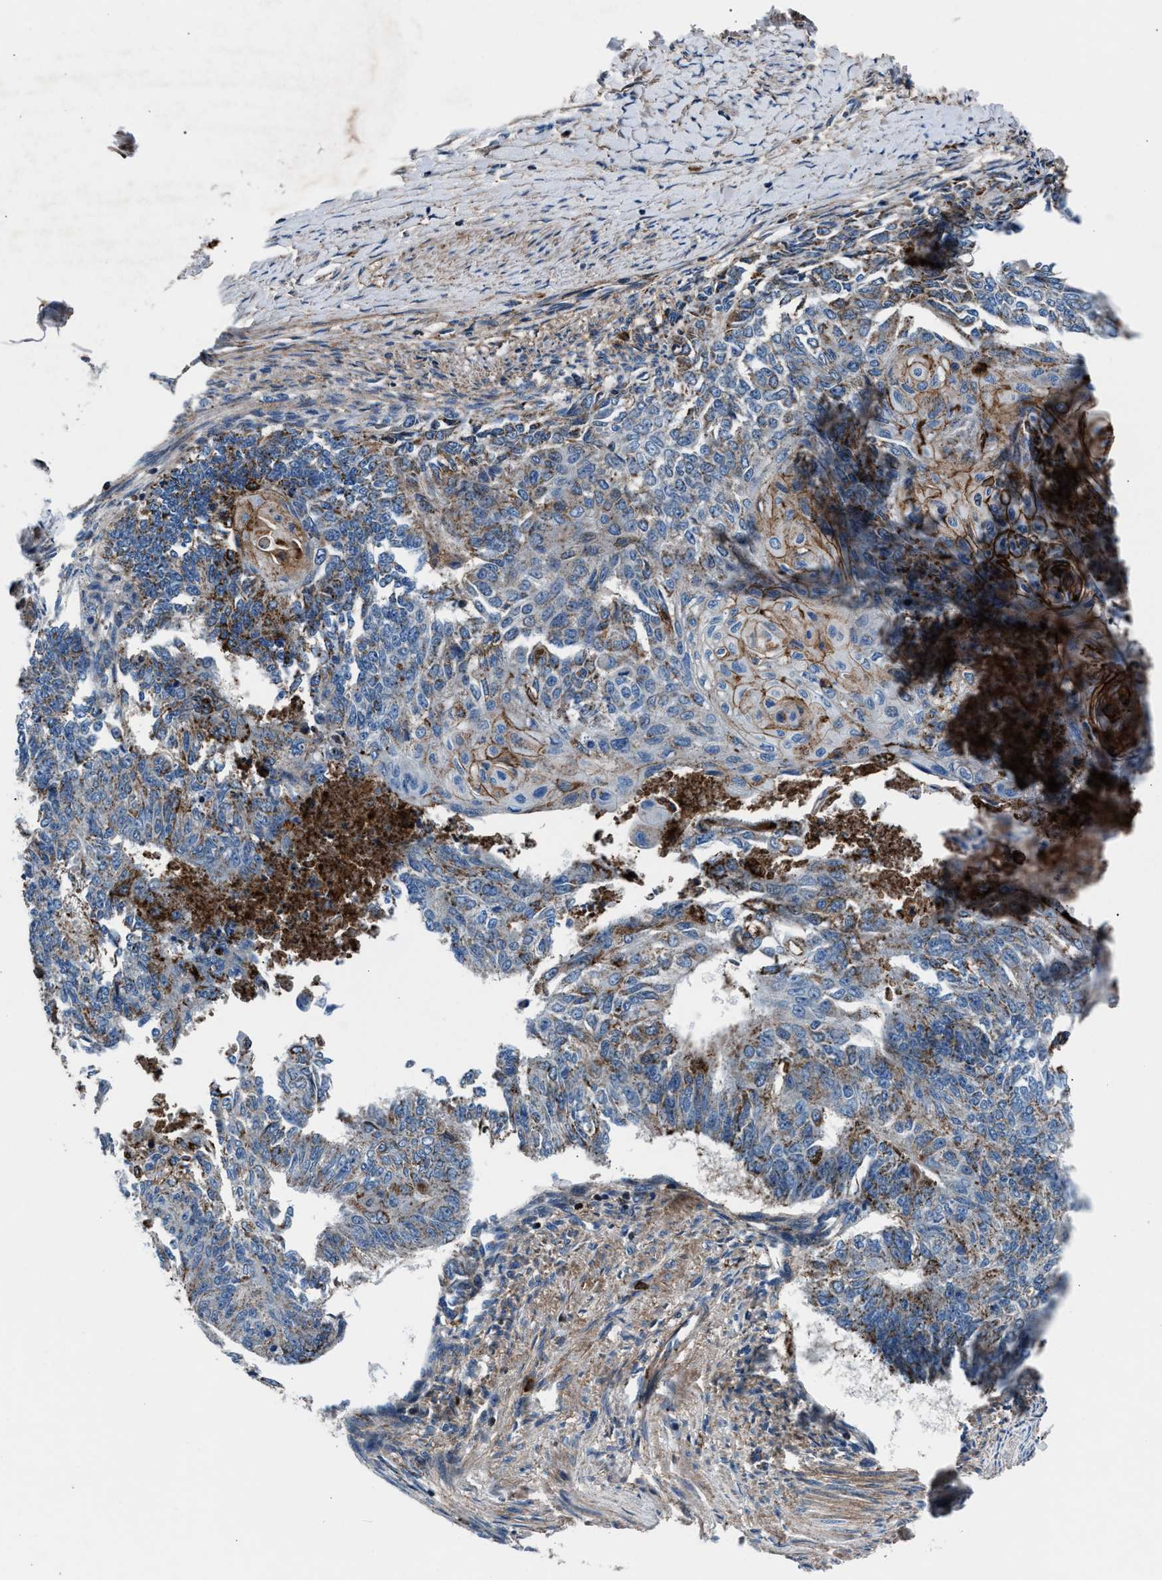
{"staining": {"intensity": "moderate", "quantity": "<25%", "location": "cytoplasmic/membranous"}, "tissue": "endometrial cancer", "cell_type": "Tumor cells", "image_type": "cancer", "snomed": [{"axis": "morphology", "description": "Adenocarcinoma, NOS"}, {"axis": "topography", "description": "Endometrium"}], "caption": "The image displays staining of endometrial adenocarcinoma, revealing moderate cytoplasmic/membranous protein positivity (brown color) within tumor cells.", "gene": "MFSD11", "patient": {"sex": "female", "age": 32}}